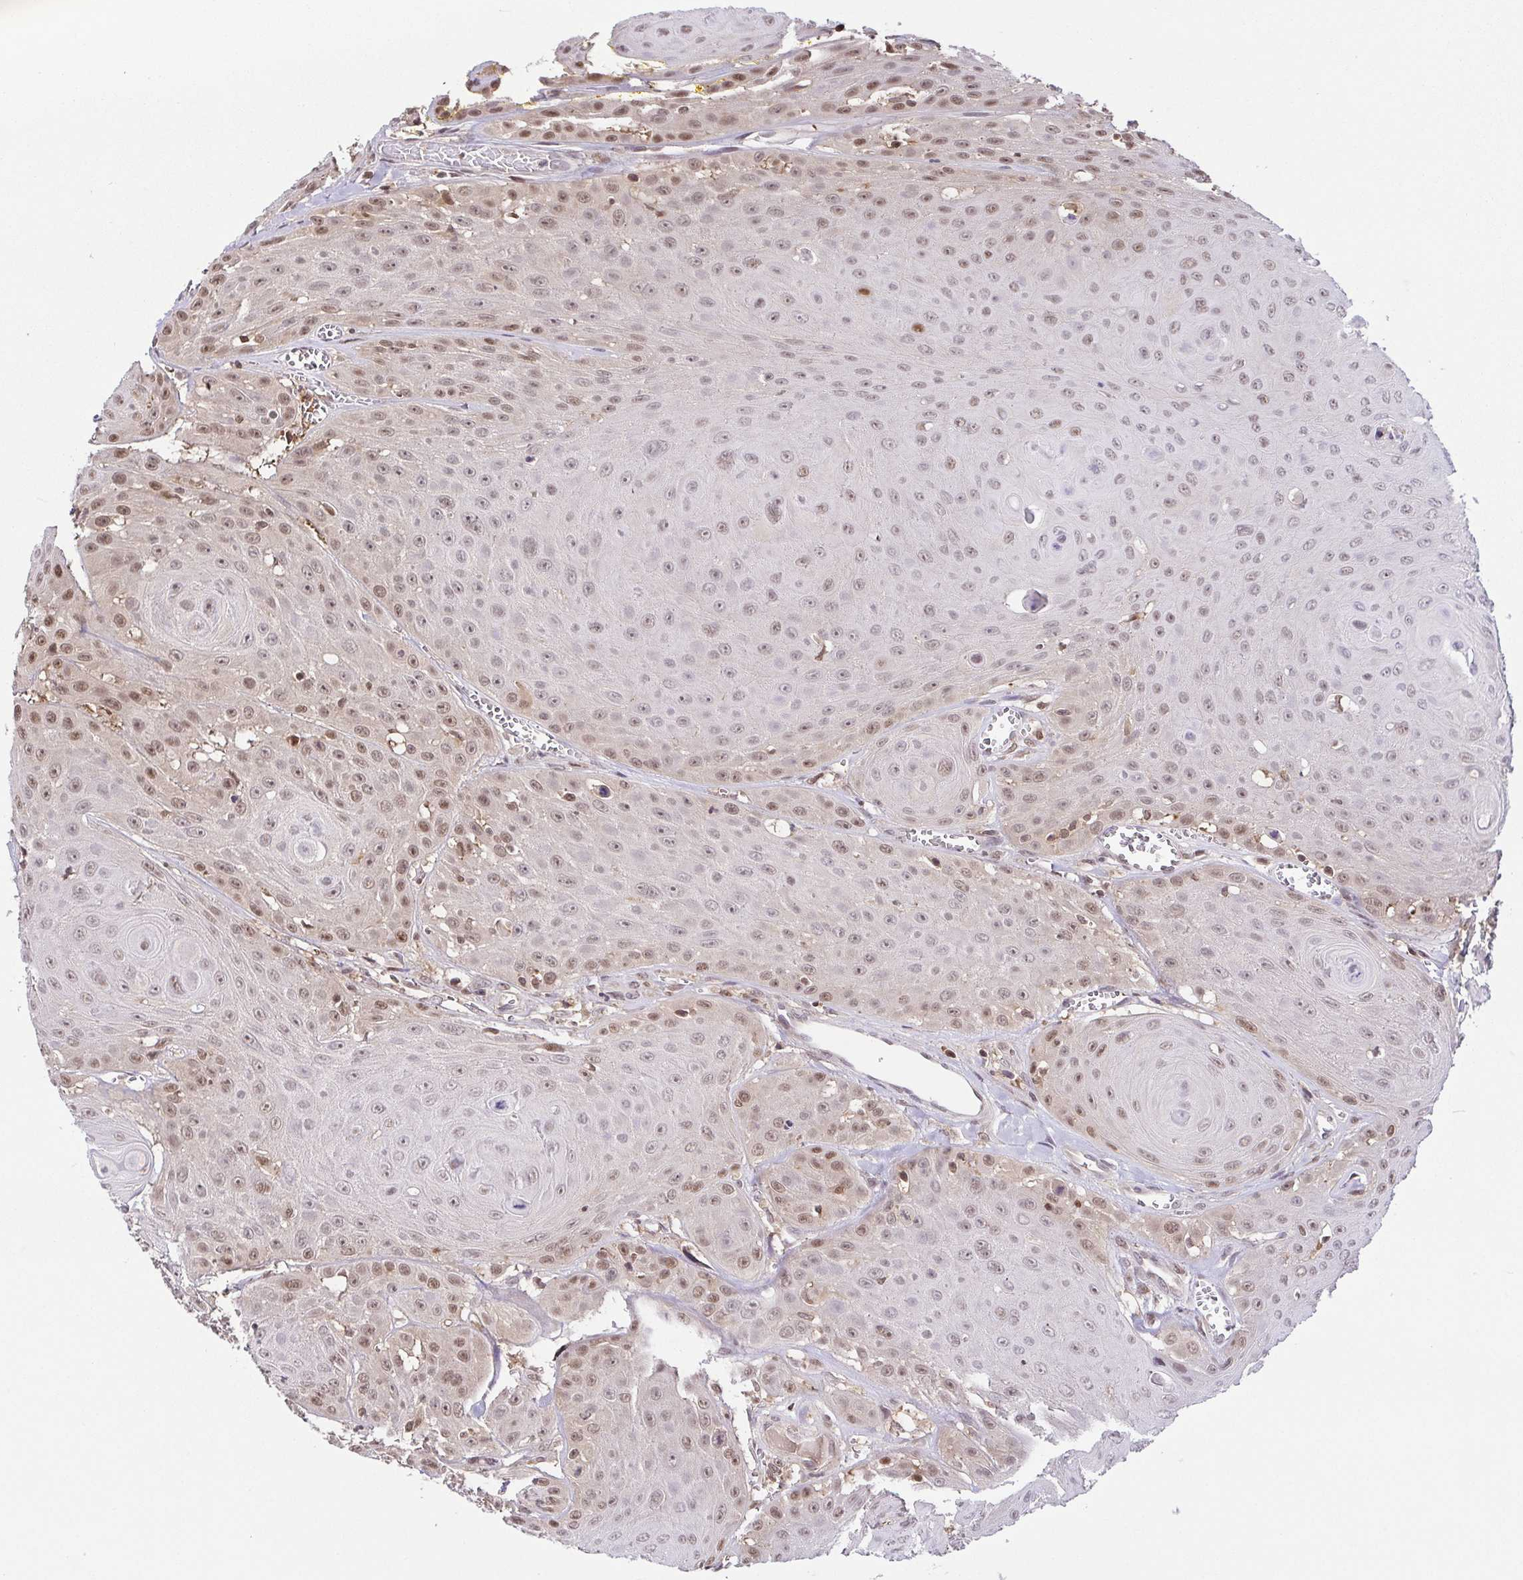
{"staining": {"intensity": "moderate", "quantity": ">75%", "location": "nuclear"}, "tissue": "head and neck cancer", "cell_type": "Tumor cells", "image_type": "cancer", "snomed": [{"axis": "morphology", "description": "Squamous cell carcinoma, NOS"}, {"axis": "topography", "description": "Oral tissue"}, {"axis": "topography", "description": "Head-Neck"}], "caption": "High-magnification brightfield microscopy of head and neck cancer (squamous cell carcinoma) stained with DAB (3,3'-diaminobenzidine) (brown) and counterstained with hematoxylin (blue). tumor cells exhibit moderate nuclear expression is seen in about>75% of cells.", "gene": "PSMB9", "patient": {"sex": "male", "age": 81}}